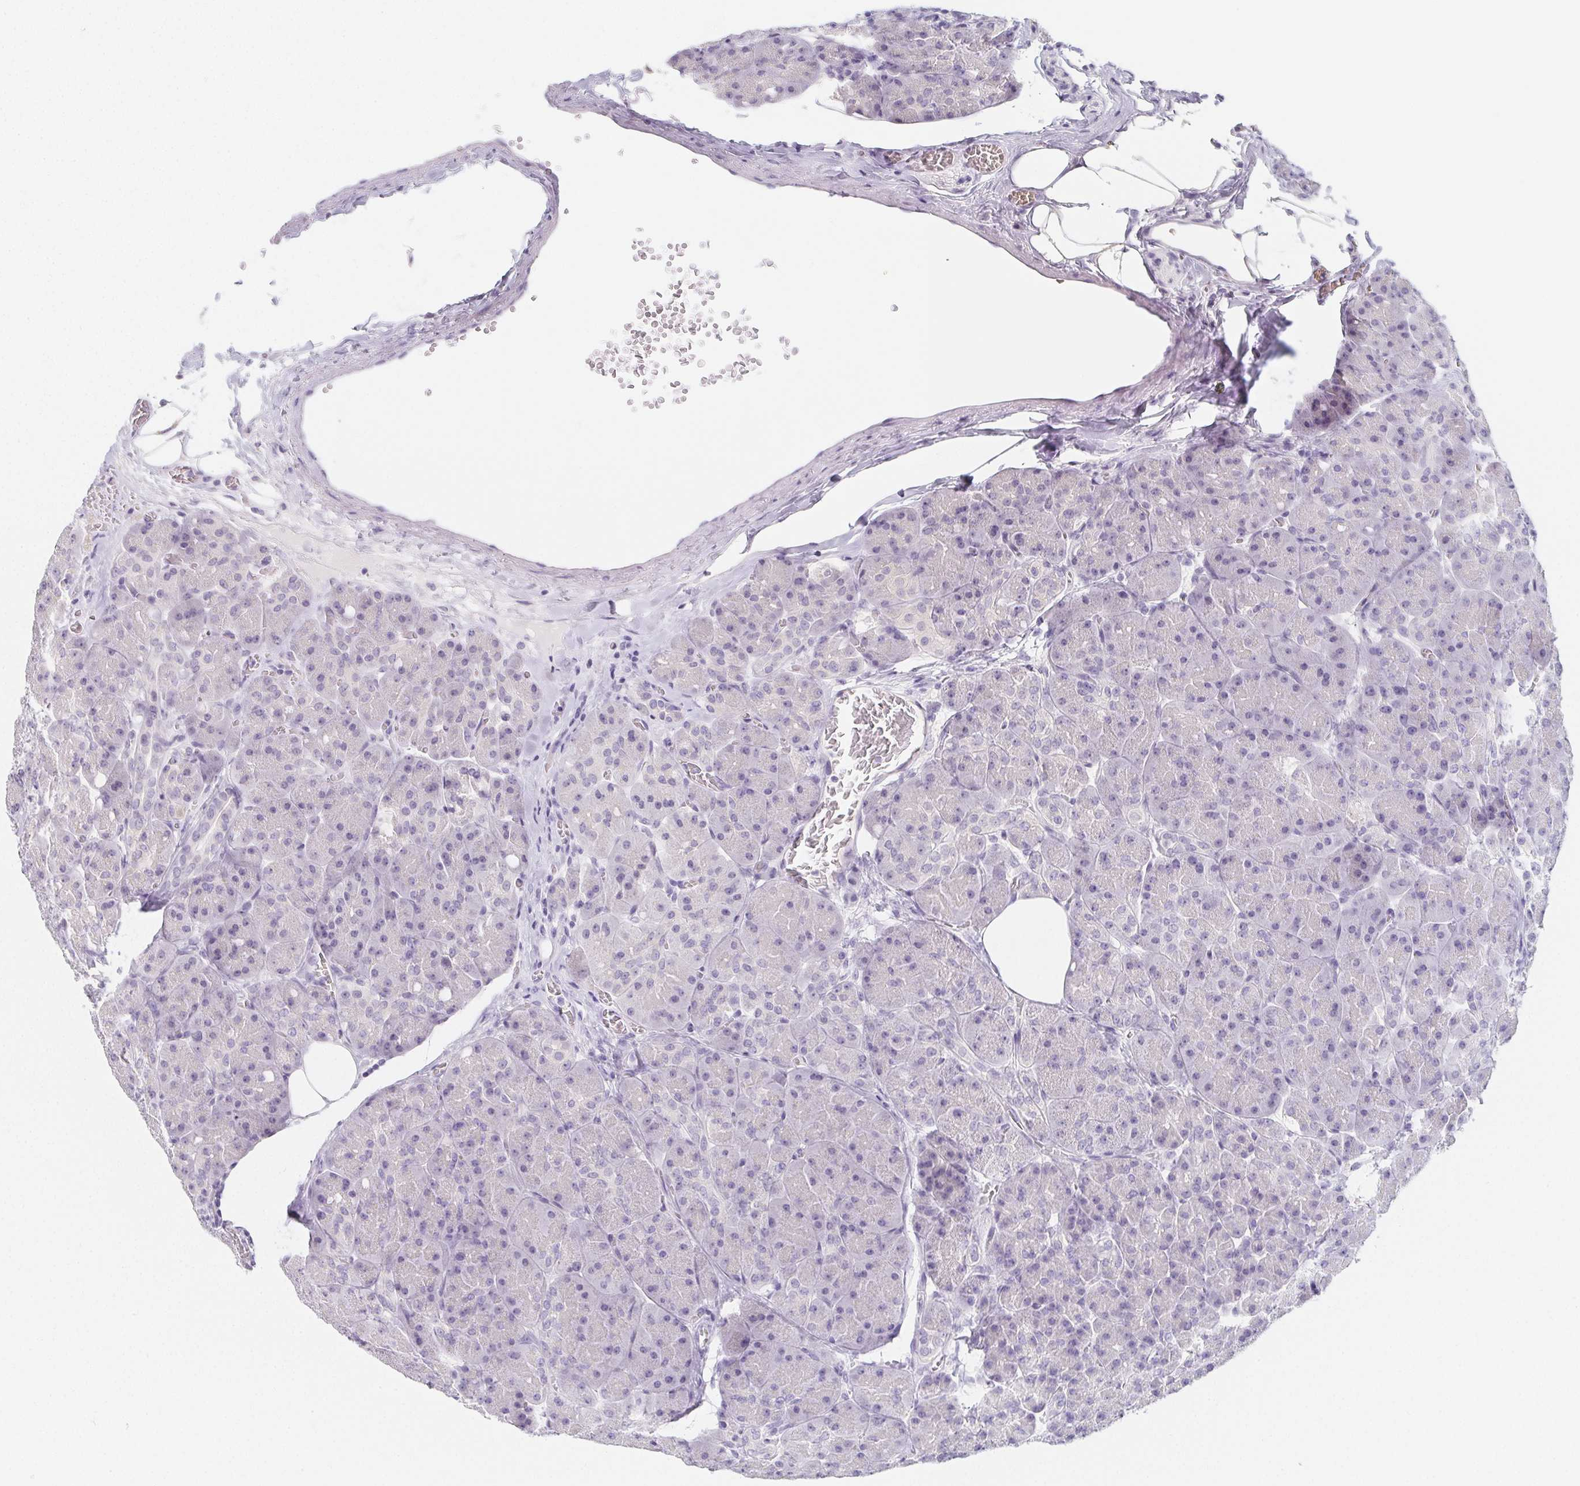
{"staining": {"intensity": "negative", "quantity": "none", "location": "none"}, "tissue": "pancreas", "cell_type": "Exocrine glandular cells", "image_type": "normal", "snomed": [{"axis": "morphology", "description": "Normal tissue, NOS"}, {"axis": "topography", "description": "Pancreas"}], "caption": "High magnification brightfield microscopy of normal pancreas stained with DAB (3,3'-diaminobenzidine) (brown) and counterstained with hematoxylin (blue): exocrine glandular cells show no significant staining. (DAB immunohistochemistry (IHC), high magnification).", "gene": "GLIPR1L1", "patient": {"sex": "male", "age": 55}}